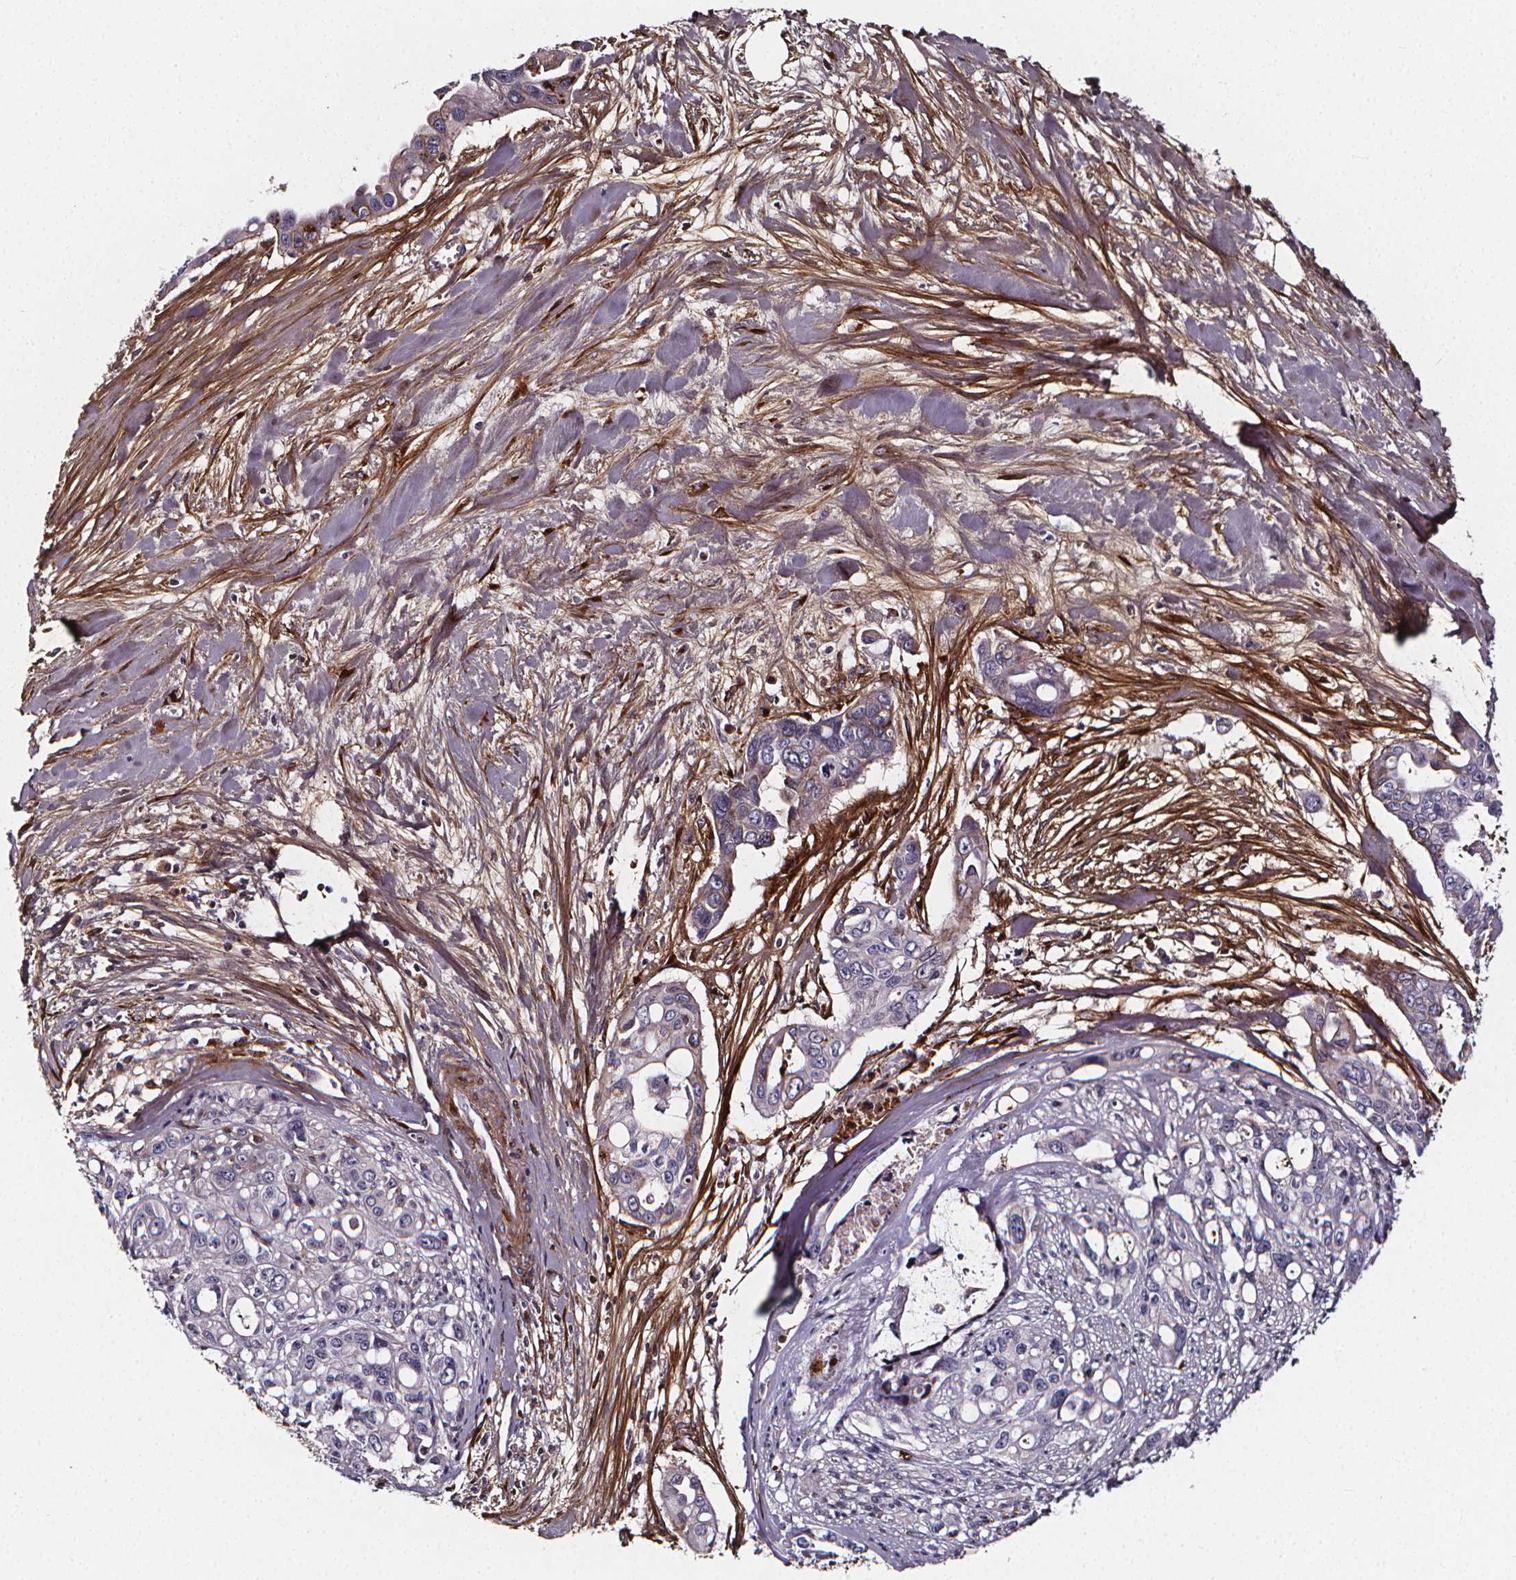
{"staining": {"intensity": "negative", "quantity": "none", "location": "none"}, "tissue": "pancreatic cancer", "cell_type": "Tumor cells", "image_type": "cancer", "snomed": [{"axis": "morphology", "description": "Adenocarcinoma, NOS"}, {"axis": "topography", "description": "Pancreas"}], "caption": "This is an immunohistochemistry histopathology image of human pancreatic cancer. There is no staining in tumor cells.", "gene": "AEBP1", "patient": {"sex": "male", "age": 60}}